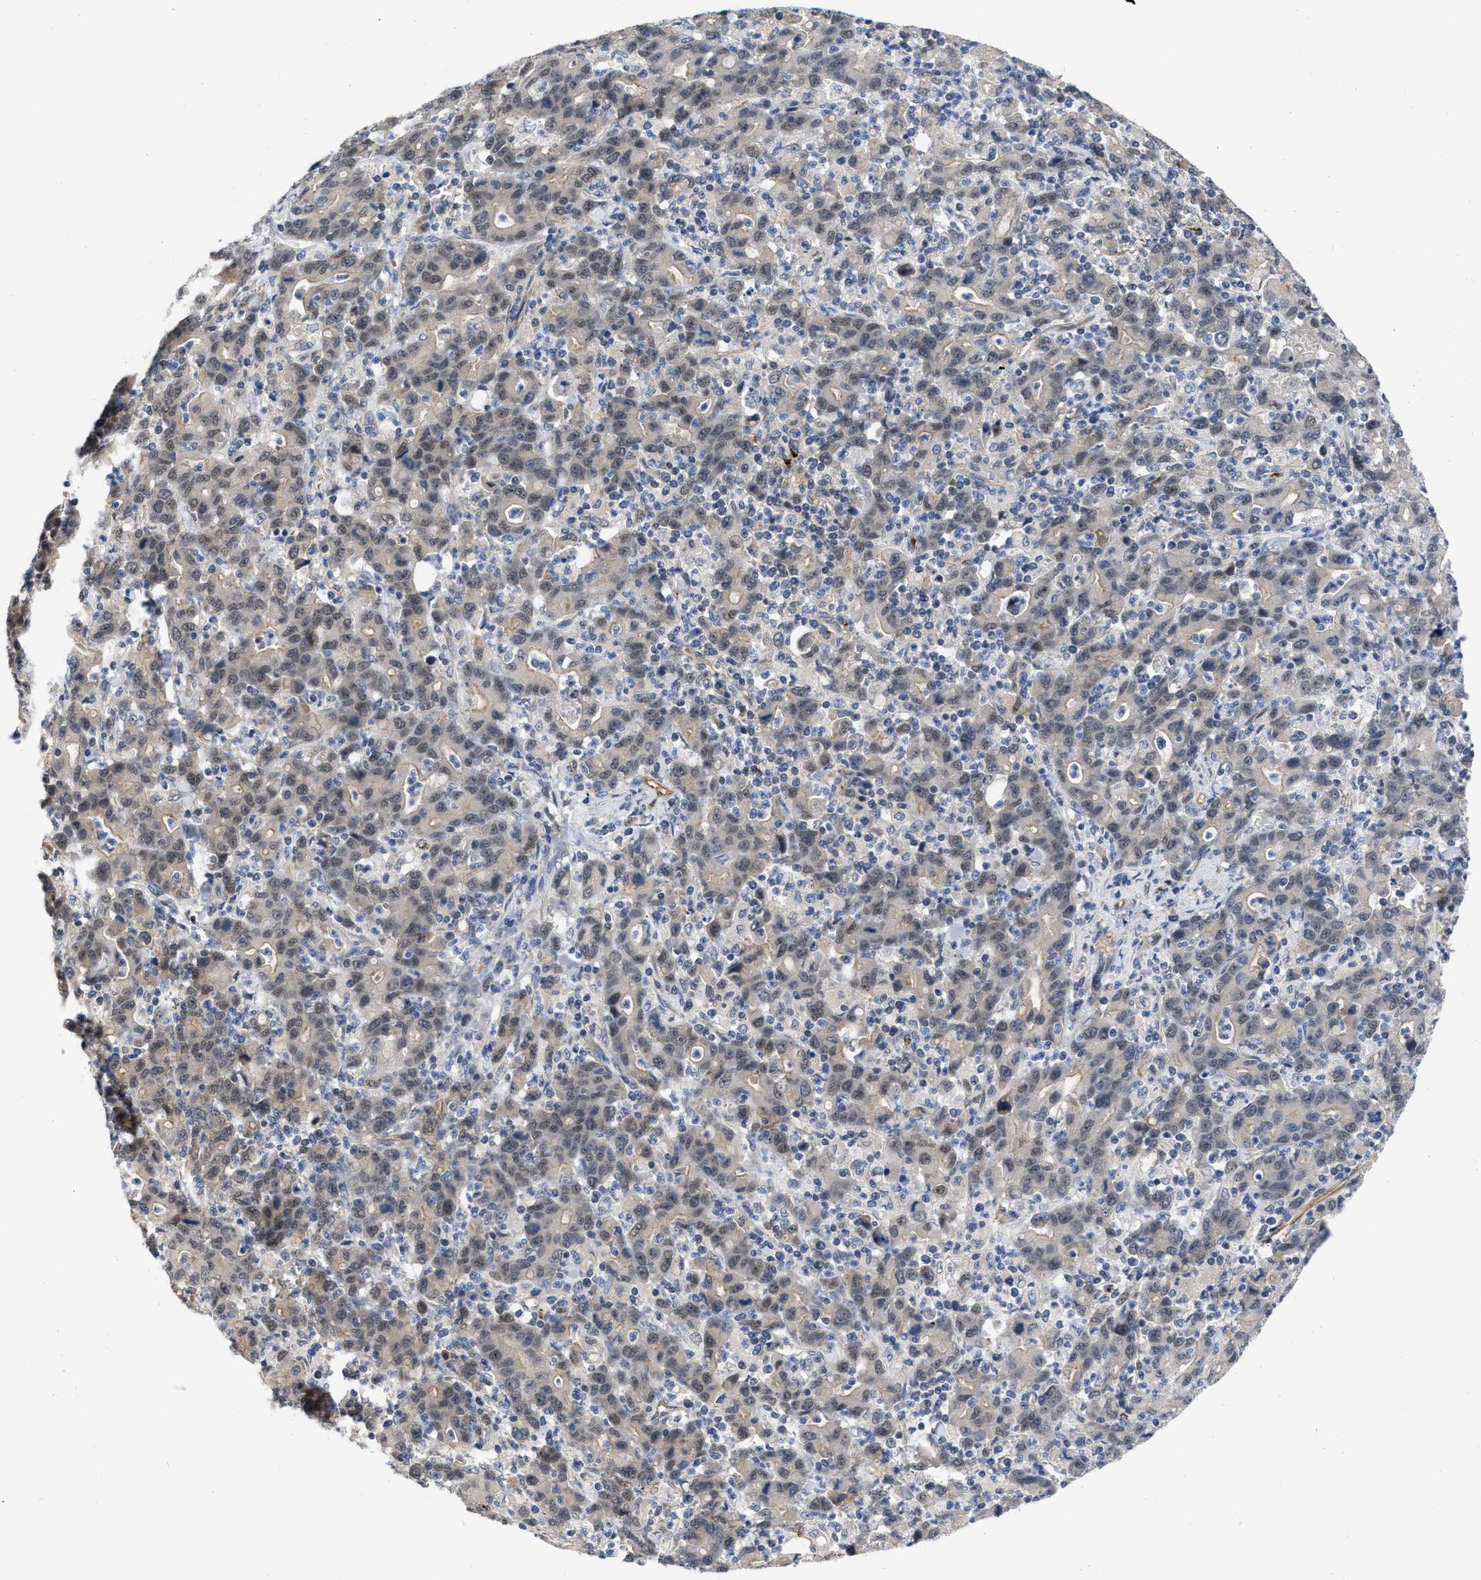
{"staining": {"intensity": "negative", "quantity": "none", "location": "none"}, "tissue": "stomach cancer", "cell_type": "Tumor cells", "image_type": "cancer", "snomed": [{"axis": "morphology", "description": "Adenocarcinoma, NOS"}, {"axis": "topography", "description": "Stomach, upper"}], "caption": "This micrograph is of adenocarcinoma (stomach) stained with IHC to label a protein in brown with the nuclei are counter-stained blue. There is no staining in tumor cells. (Stains: DAB immunohistochemistry (IHC) with hematoxylin counter stain, Microscopy: brightfield microscopy at high magnification).", "gene": "NAPEPLD", "patient": {"sex": "male", "age": 69}}